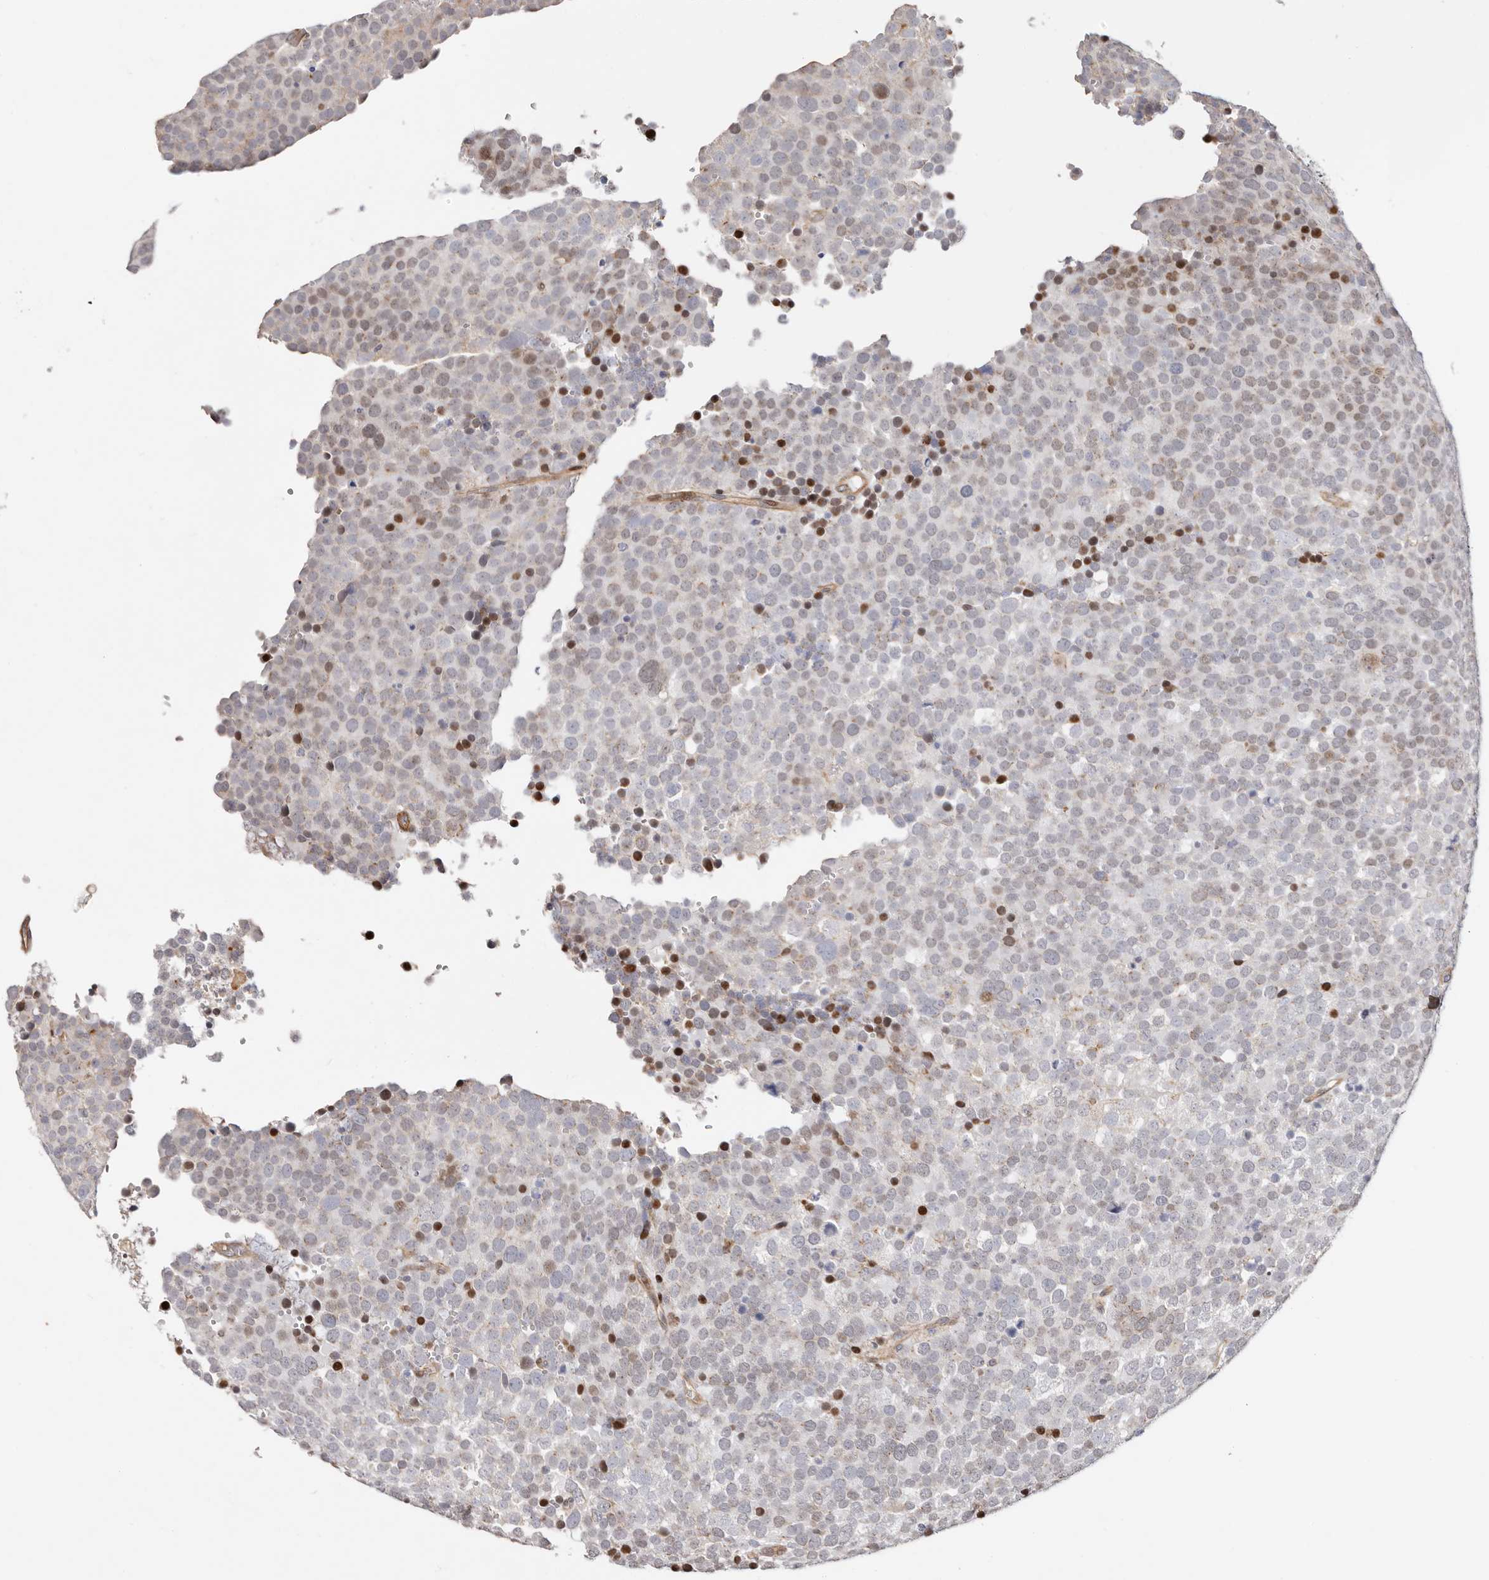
{"staining": {"intensity": "moderate", "quantity": "<25%", "location": "nuclear"}, "tissue": "testis cancer", "cell_type": "Tumor cells", "image_type": "cancer", "snomed": [{"axis": "morphology", "description": "Seminoma, NOS"}, {"axis": "topography", "description": "Testis"}], "caption": "The immunohistochemical stain highlights moderate nuclear positivity in tumor cells of testis seminoma tissue.", "gene": "EPHX3", "patient": {"sex": "male", "age": 71}}